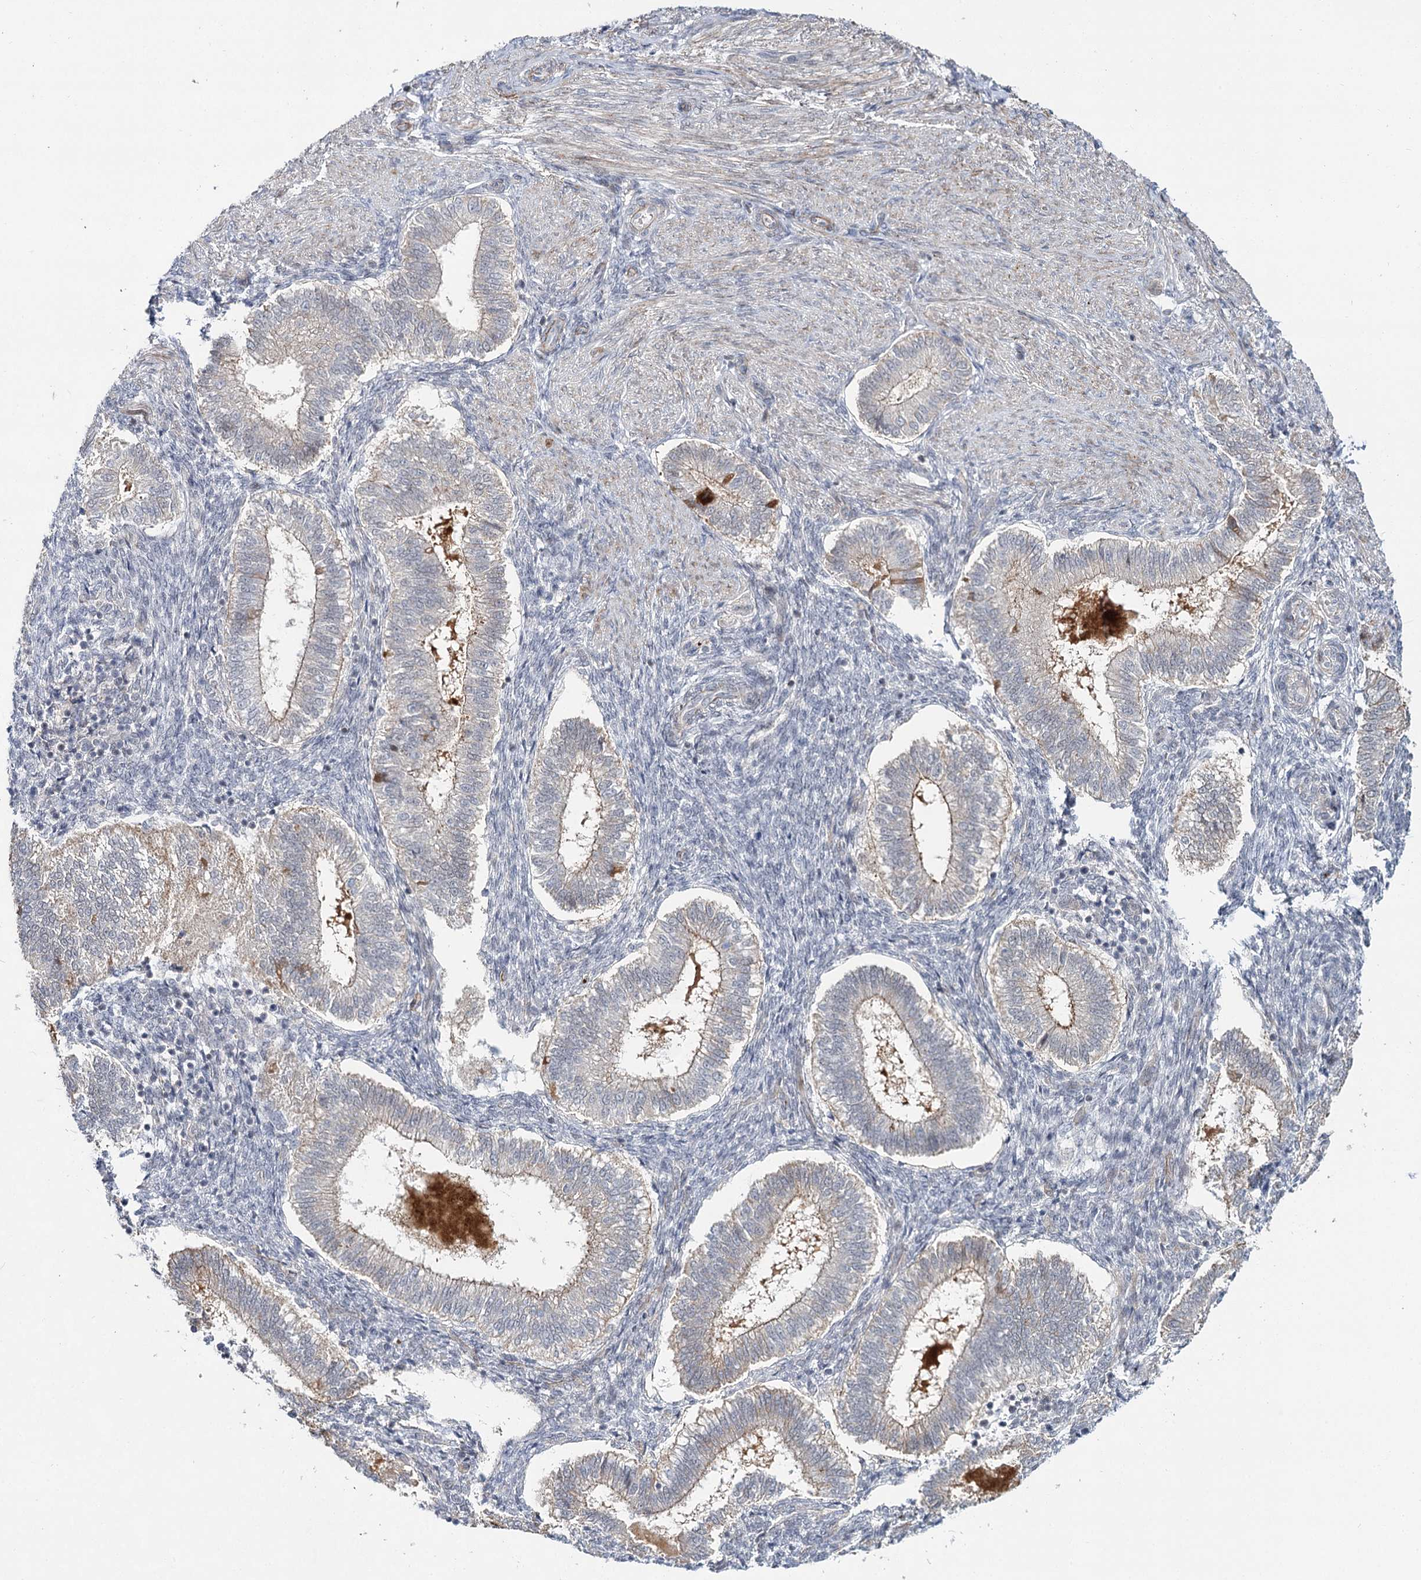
{"staining": {"intensity": "negative", "quantity": "none", "location": "none"}, "tissue": "endometrium", "cell_type": "Cells in endometrial stroma", "image_type": "normal", "snomed": [{"axis": "morphology", "description": "Normal tissue, NOS"}, {"axis": "topography", "description": "Endometrium"}], "caption": "High magnification brightfield microscopy of benign endometrium stained with DAB (brown) and counterstained with hematoxylin (blue): cells in endometrial stroma show no significant expression. The staining was performed using DAB to visualize the protein expression in brown, while the nuclei were stained in blue with hematoxylin (Magnification: 20x).", "gene": "ATL2", "patient": {"sex": "female", "age": 25}}